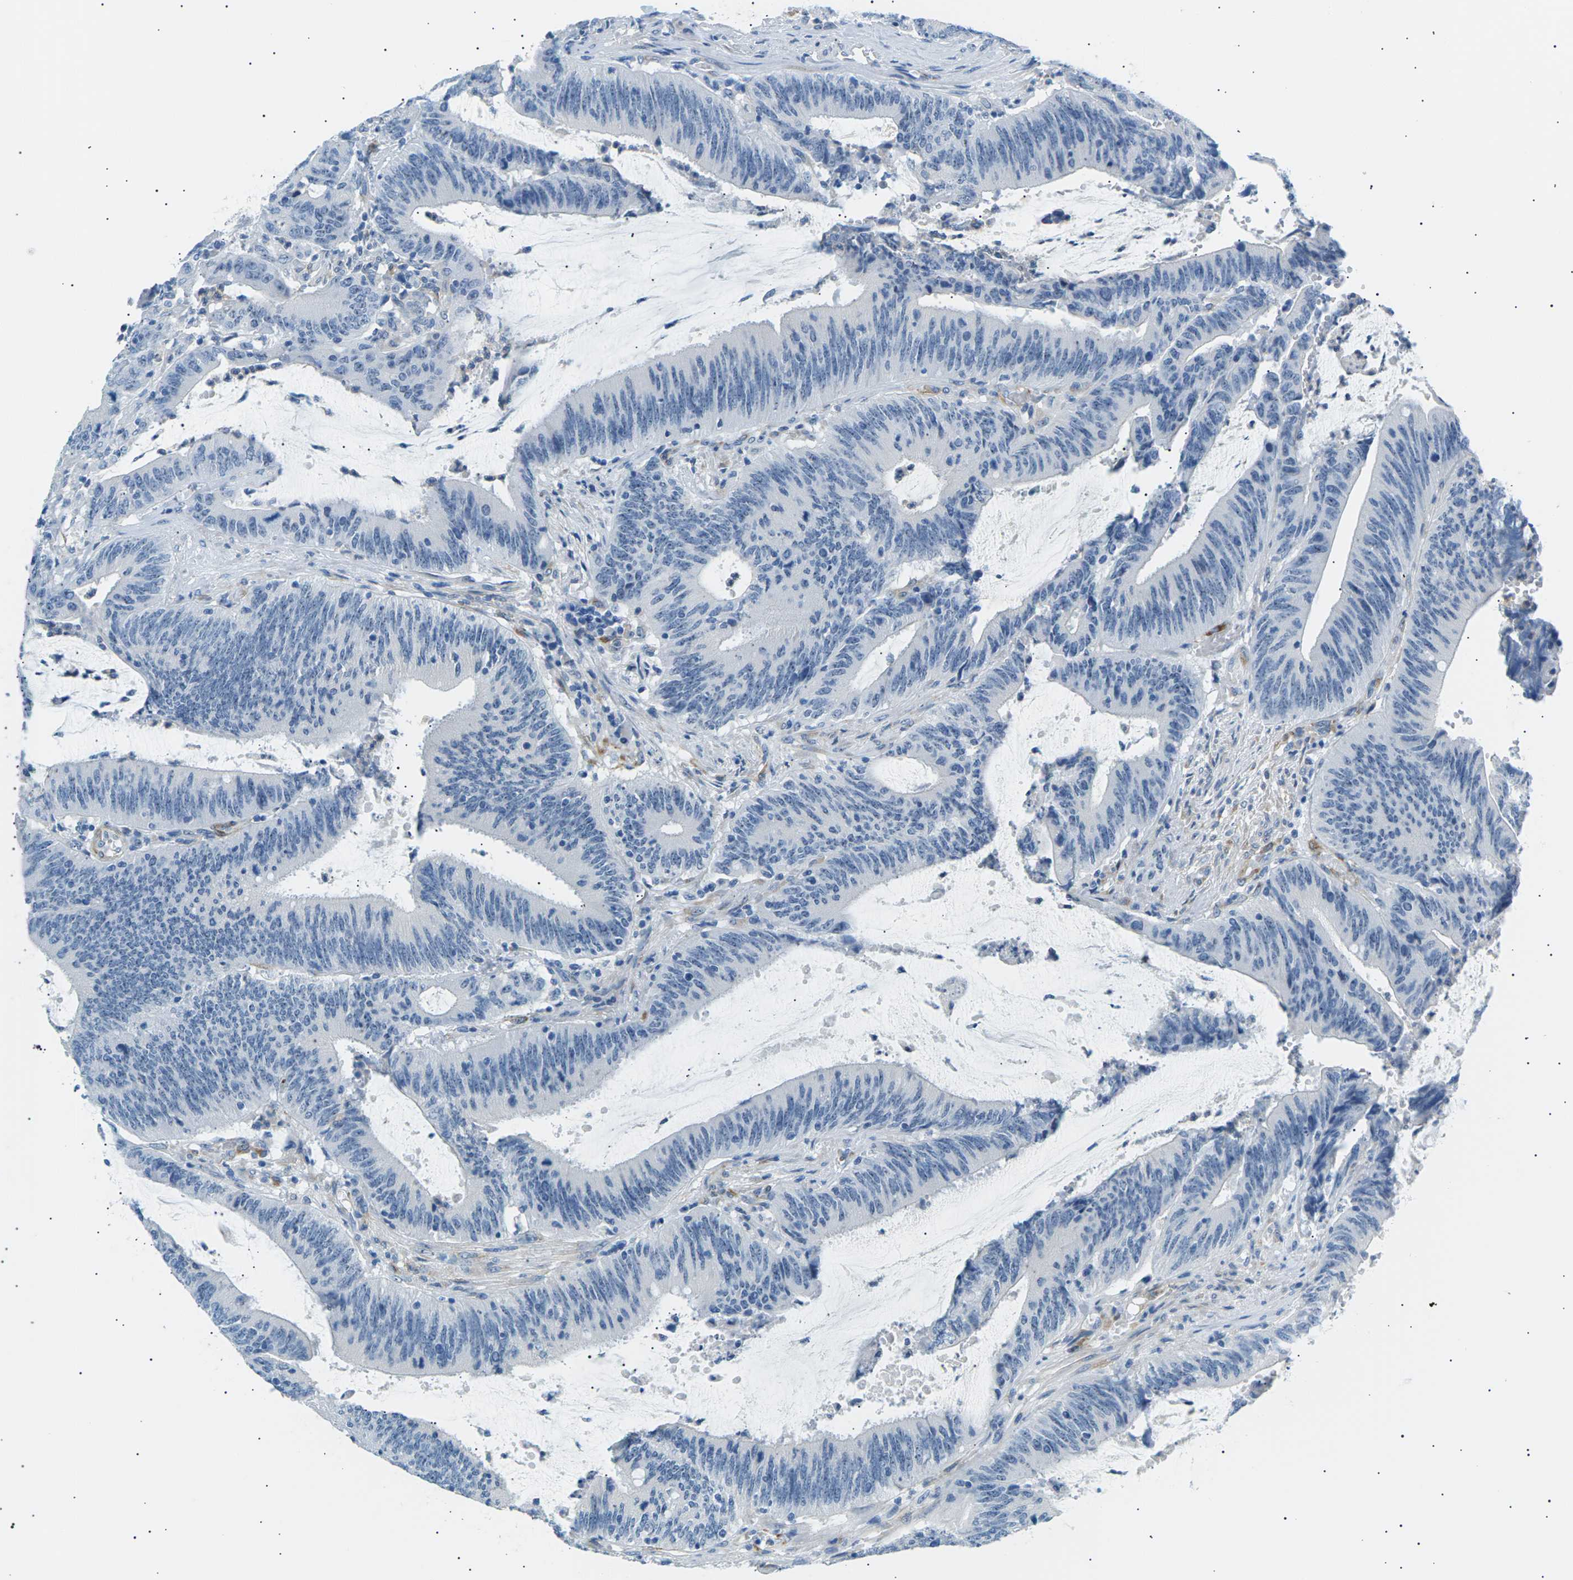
{"staining": {"intensity": "negative", "quantity": "none", "location": "none"}, "tissue": "colorectal cancer", "cell_type": "Tumor cells", "image_type": "cancer", "snomed": [{"axis": "morphology", "description": "Normal tissue, NOS"}, {"axis": "morphology", "description": "Adenocarcinoma, NOS"}, {"axis": "topography", "description": "Rectum"}], "caption": "Immunohistochemical staining of colorectal adenocarcinoma displays no significant staining in tumor cells.", "gene": "SEPTIN5", "patient": {"sex": "female", "age": 66}}